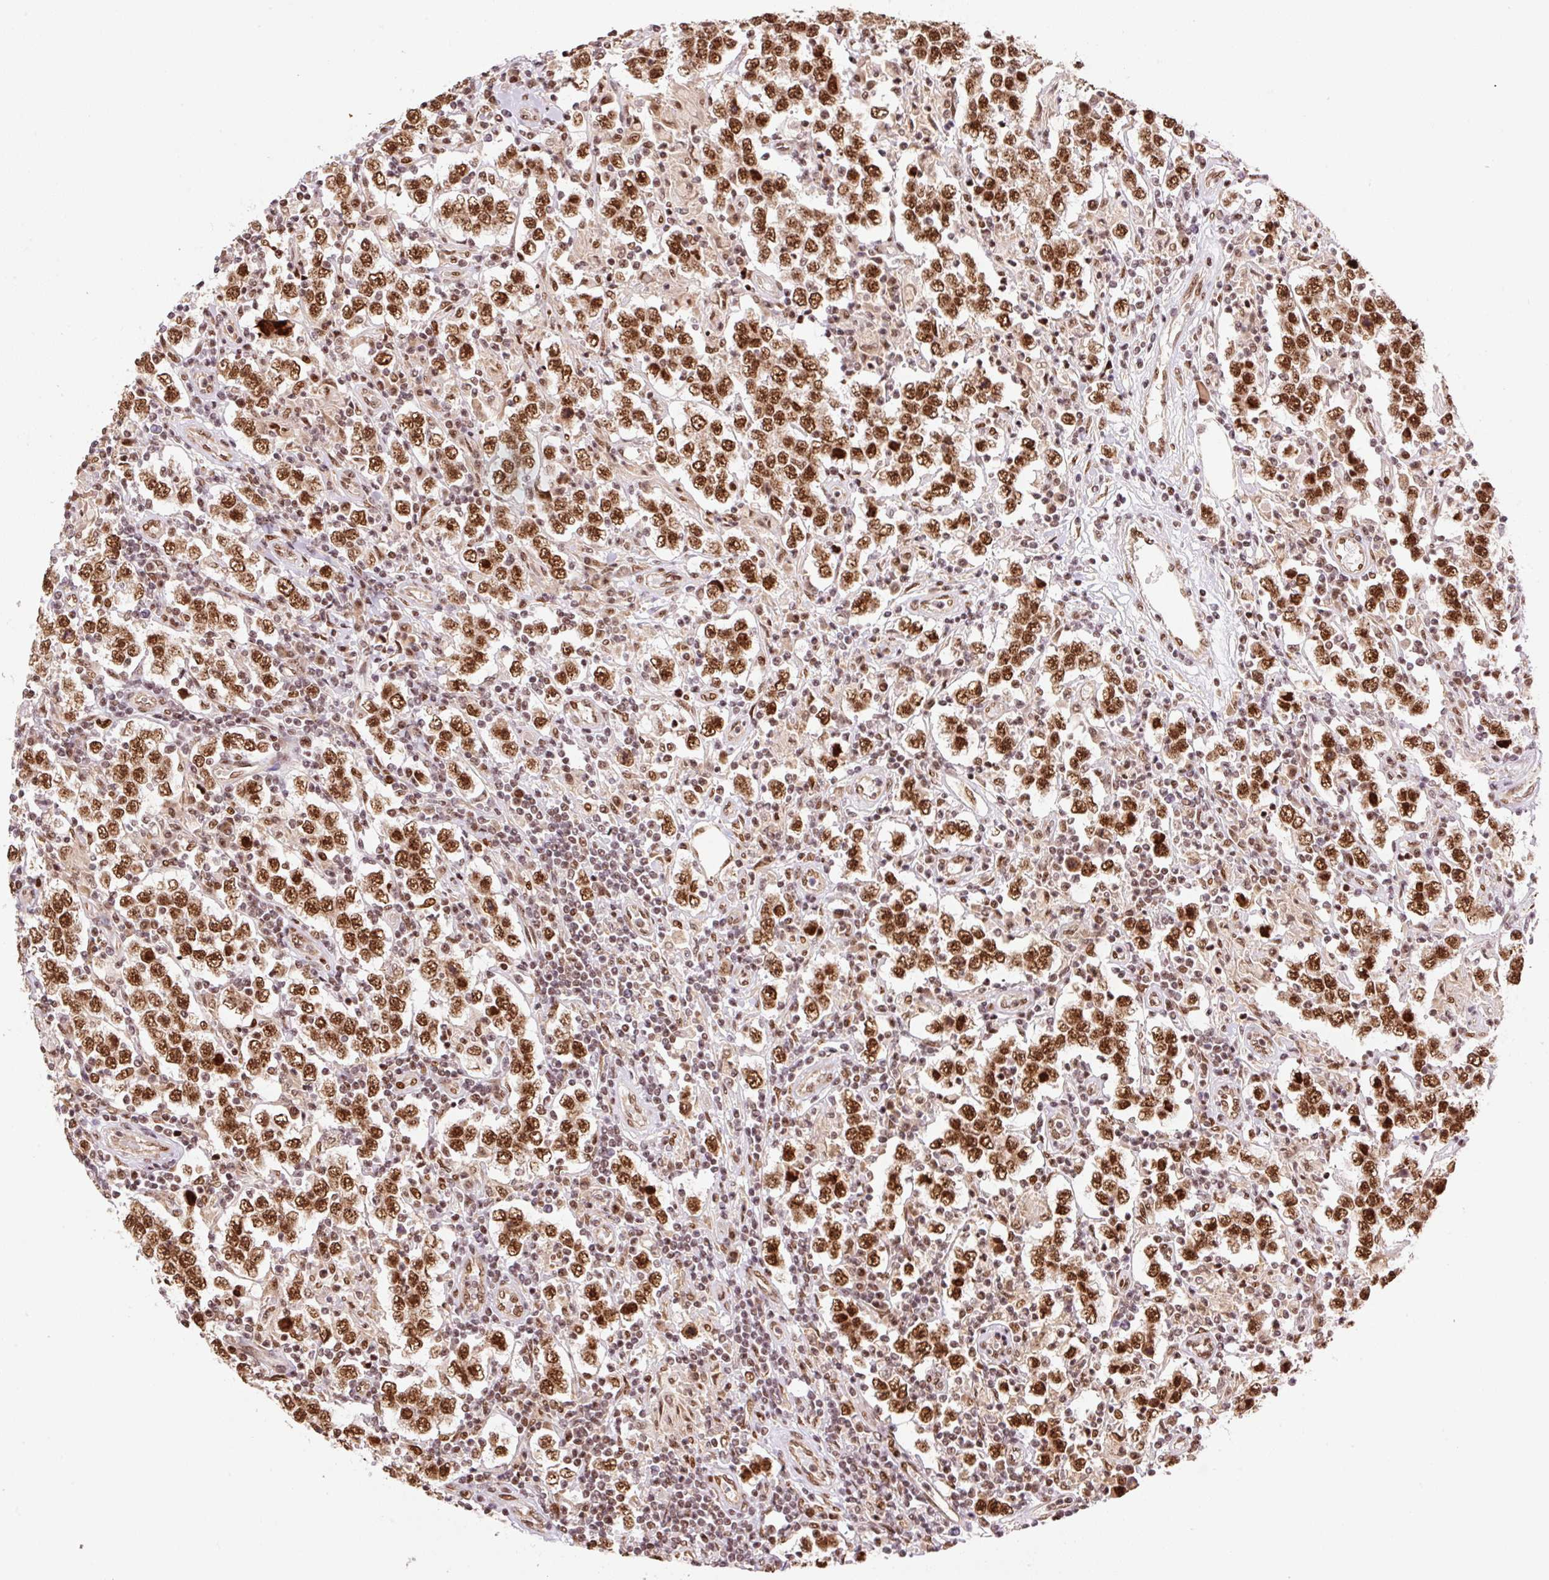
{"staining": {"intensity": "strong", "quantity": ">75%", "location": "nuclear"}, "tissue": "testis cancer", "cell_type": "Tumor cells", "image_type": "cancer", "snomed": [{"axis": "morphology", "description": "Normal tissue, NOS"}, {"axis": "morphology", "description": "Urothelial carcinoma, High grade"}, {"axis": "morphology", "description": "Seminoma, NOS"}, {"axis": "morphology", "description": "Carcinoma, Embryonal, NOS"}, {"axis": "topography", "description": "Urinary bladder"}, {"axis": "topography", "description": "Testis"}], "caption": "Brown immunohistochemical staining in human urothelial carcinoma (high-grade) (testis) reveals strong nuclear positivity in about >75% of tumor cells.", "gene": "INTS8", "patient": {"sex": "male", "age": 41}}